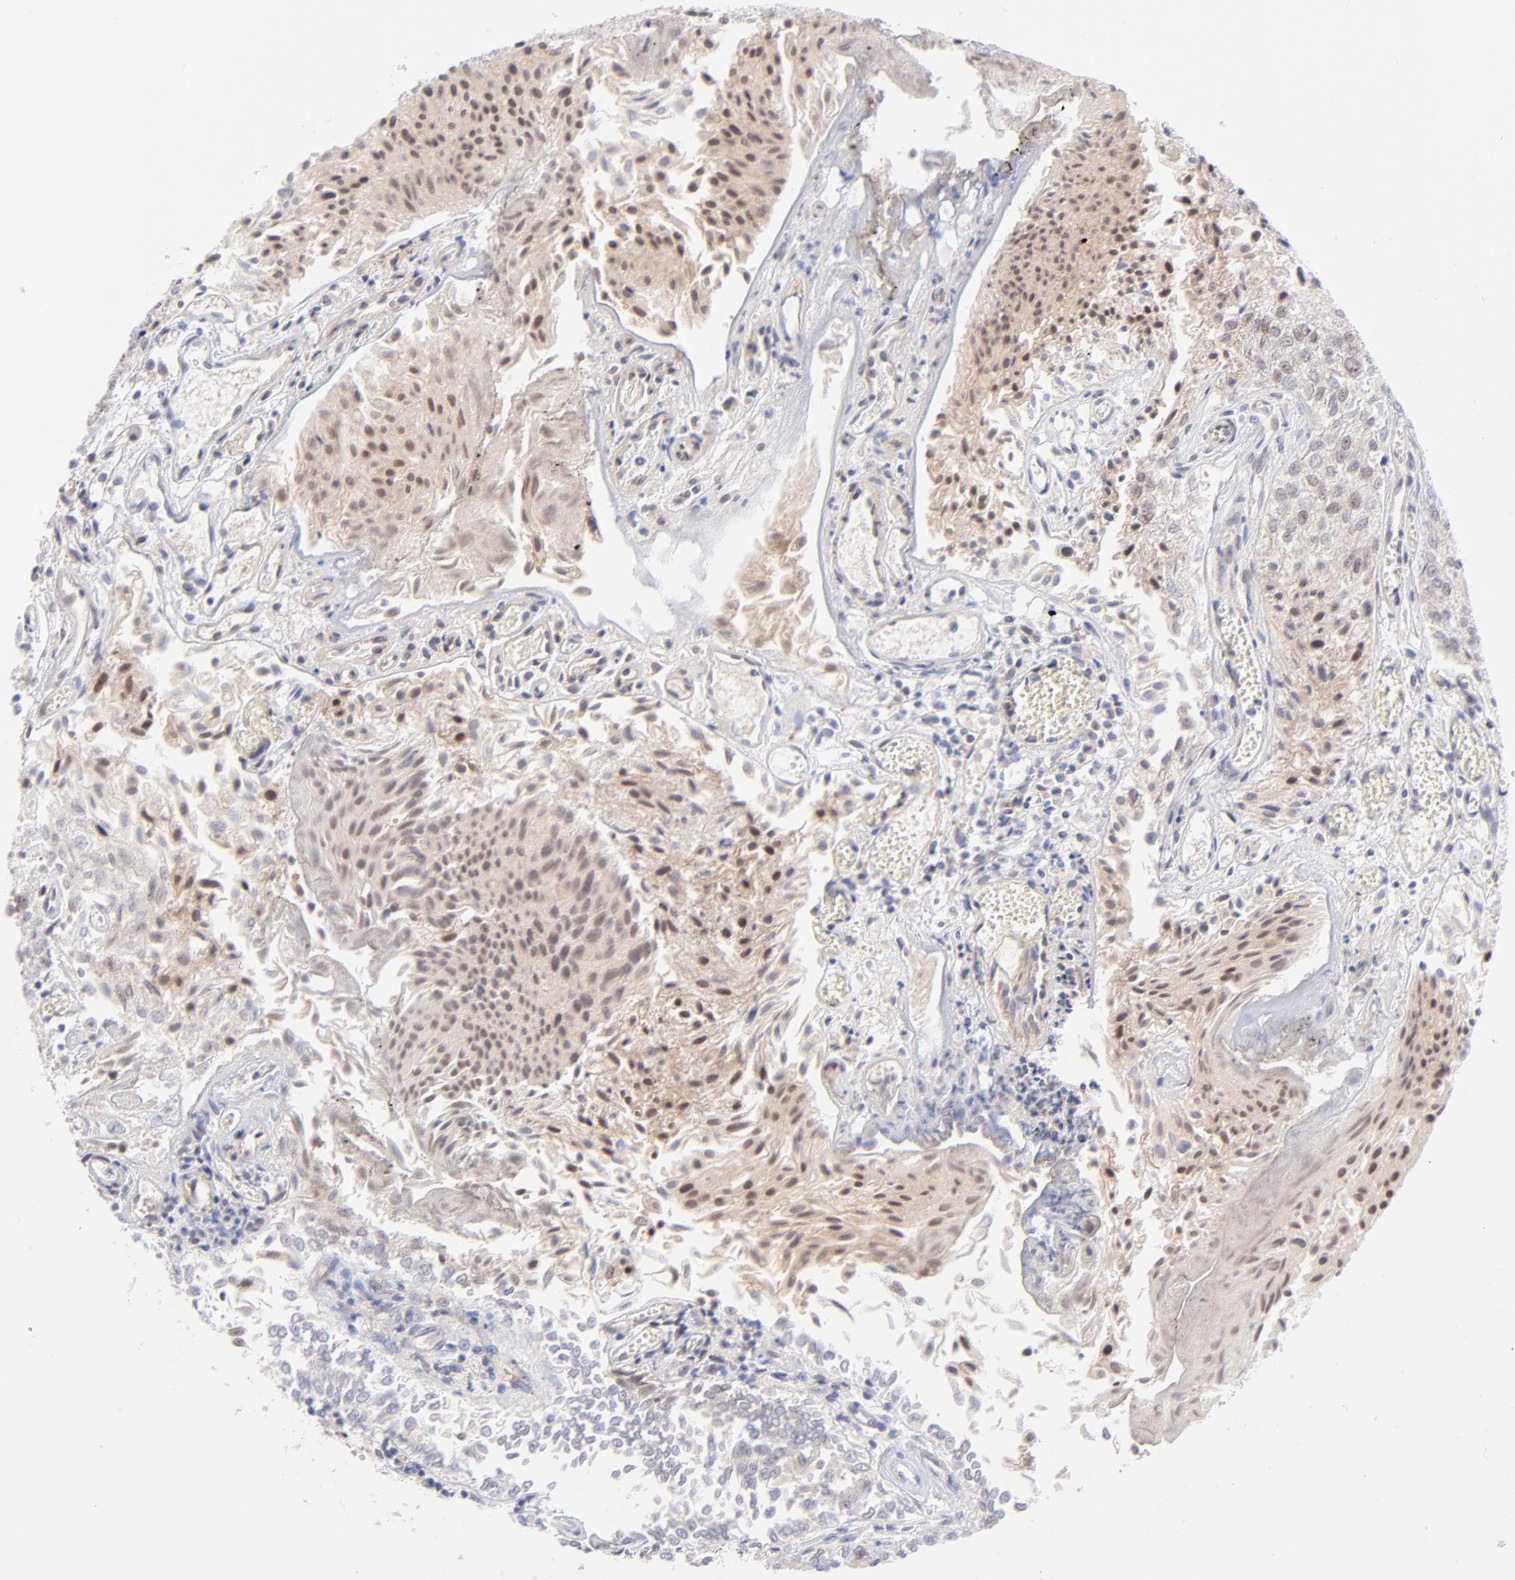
{"staining": {"intensity": "moderate", "quantity": ">75%", "location": "cytoplasmic/membranous,nuclear"}, "tissue": "urothelial cancer", "cell_type": "Tumor cells", "image_type": "cancer", "snomed": [{"axis": "morphology", "description": "Urothelial carcinoma, Low grade"}, {"axis": "topography", "description": "Urinary bladder"}], "caption": "Brown immunohistochemical staining in human urothelial cancer displays moderate cytoplasmic/membranous and nuclear positivity in about >75% of tumor cells. (Stains: DAB (3,3'-diaminobenzidine) in brown, nuclei in blue, Microscopy: brightfield microscopy at high magnification).", "gene": "NBN", "patient": {"sex": "male", "age": 86}}